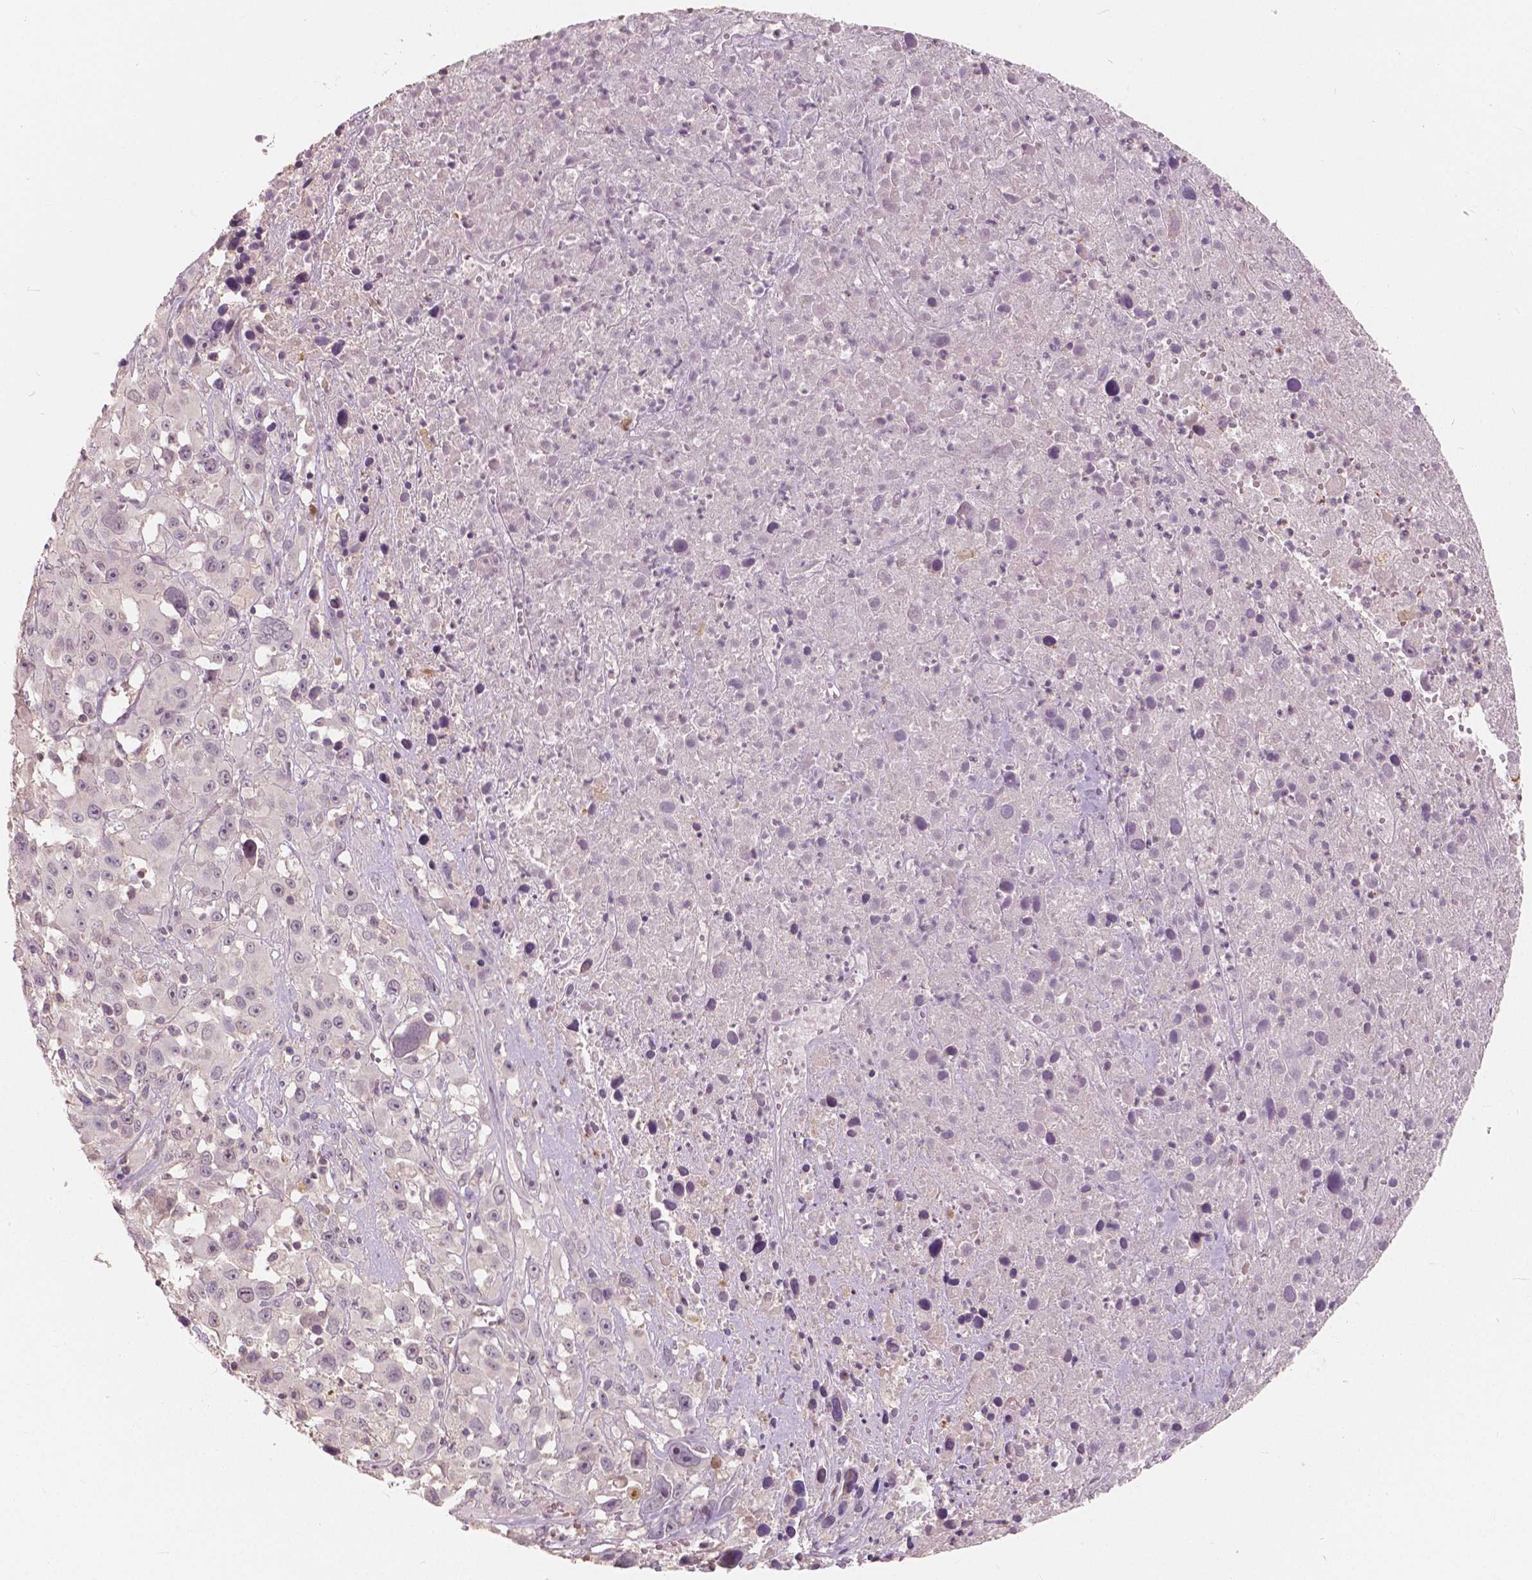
{"staining": {"intensity": "weak", "quantity": "<25%", "location": "nuclear"}, "tissue": "melanoma", "cell_type": "Tumor cells", "image_type": "cancer", "snomed": [{"axis": "morphology", "description": "Malignant melanoma, Metastatic site"}, {"axis": "topography", "description": "Soft tissue"}], "caption": "Immunohistochemistry (IHC) of melanoma displays no expression in tumor cells. (DAB immunohistochemistry (IHC), high magnification).", "gene": "SAT2", "patient": {"sex": "male", "age": 50}}